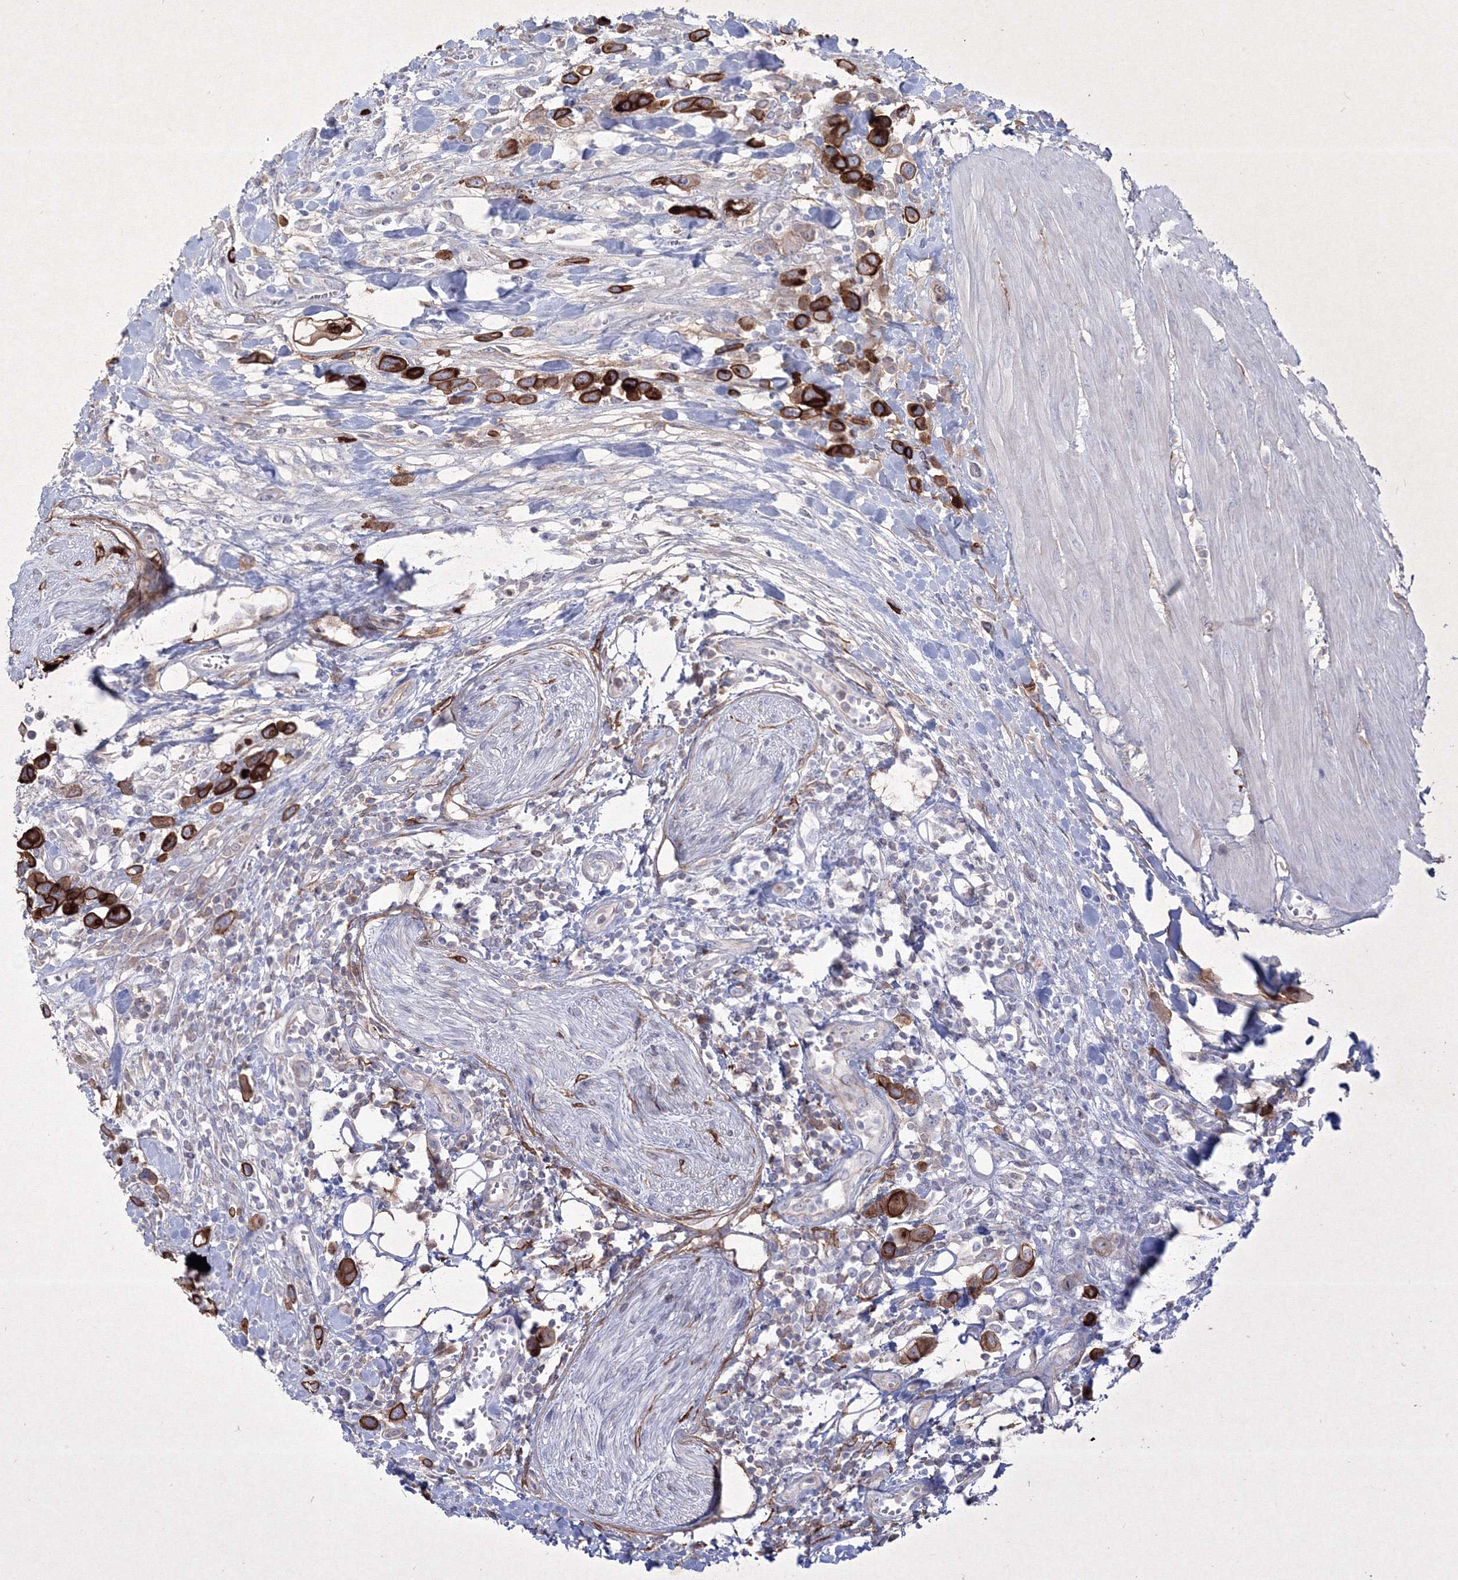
{"staining": {"intensity": "strong", "quantity": ">75%", "location": "cytoplasmic/membranous"}, "tissue": "urothelial cancer", "cell_type": "Tumor cells", "image_type": "cancer", "snomed": [{"axis": "morphology", "description": "Urothelial carcinoma, High grade"}, {"axis": "topography", "description": "Urinary bladder"}], "caption": "Protein staining by immunohistochemistry displays strong cytoplasmic/membranous staining in approximately >75% of tumor cells in high-grade urothelial carcinoma.", "gene": "TMEM139", "patient": {"sex": "male", "age": 50}}